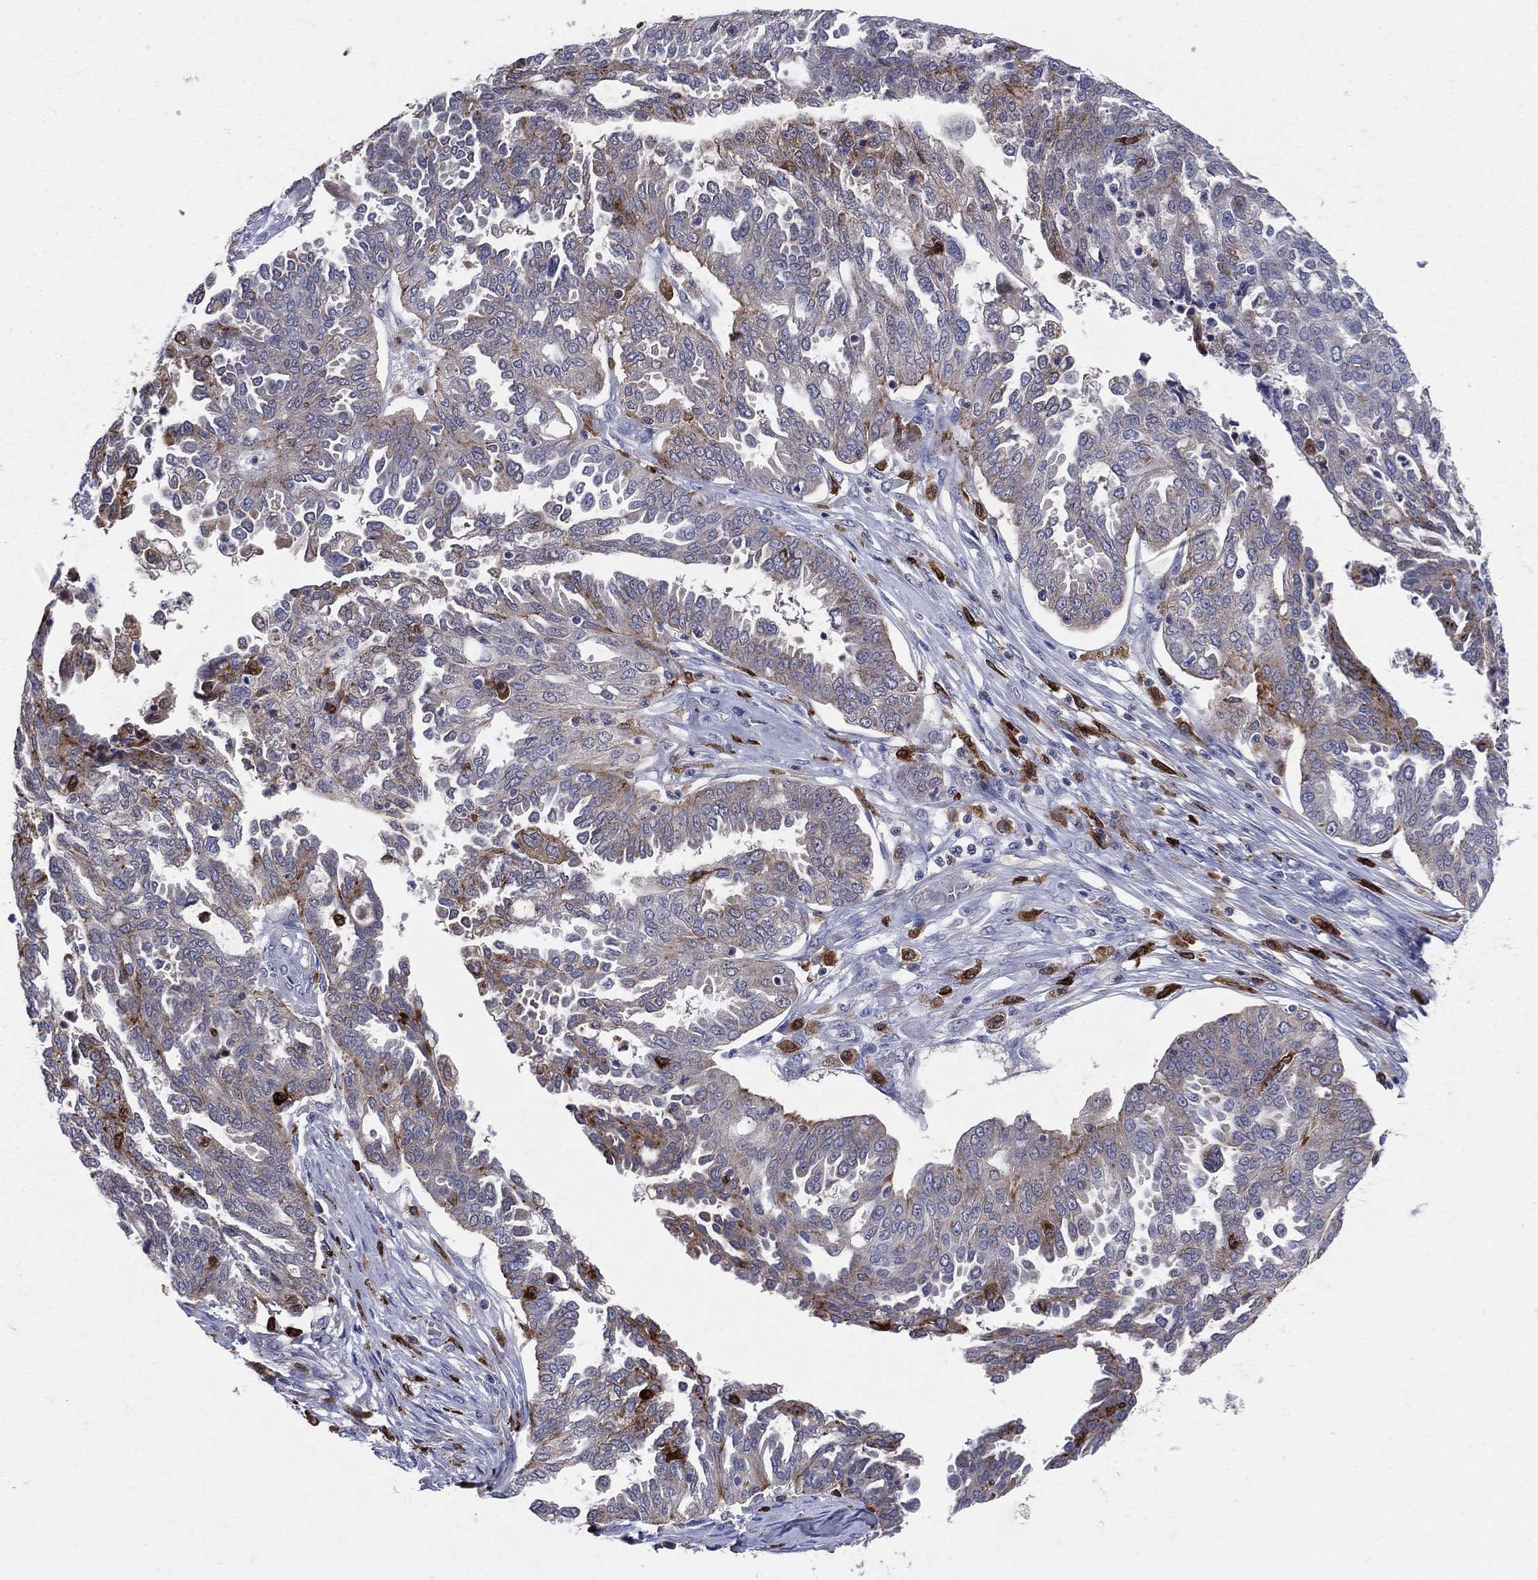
{"staining": {"intensity": "moderate", "quantity": "<25%", "location": "cytoplasmic/membranous"}, "tissue": "ovarian cancer", "cell_type": "Tumor cells", "image_type": "cancer", "snomed": [{"axis": "morphology", "description": "Cystadenocarcinoma, serous, NOS"}, {"axis": "topography", "description": "Ovary"}], "caption": "Brown immunohistochemical staining in ovarian cancer (serous cystadenocarcinoma) reveals moderate cytoplasmic/membranous expression in approximately <25% of tumor cells. (DAB IHC with brightfield microscopy, high magnification).", "gene": "CD74", "patient": {"sex": "female", "age": 67}}